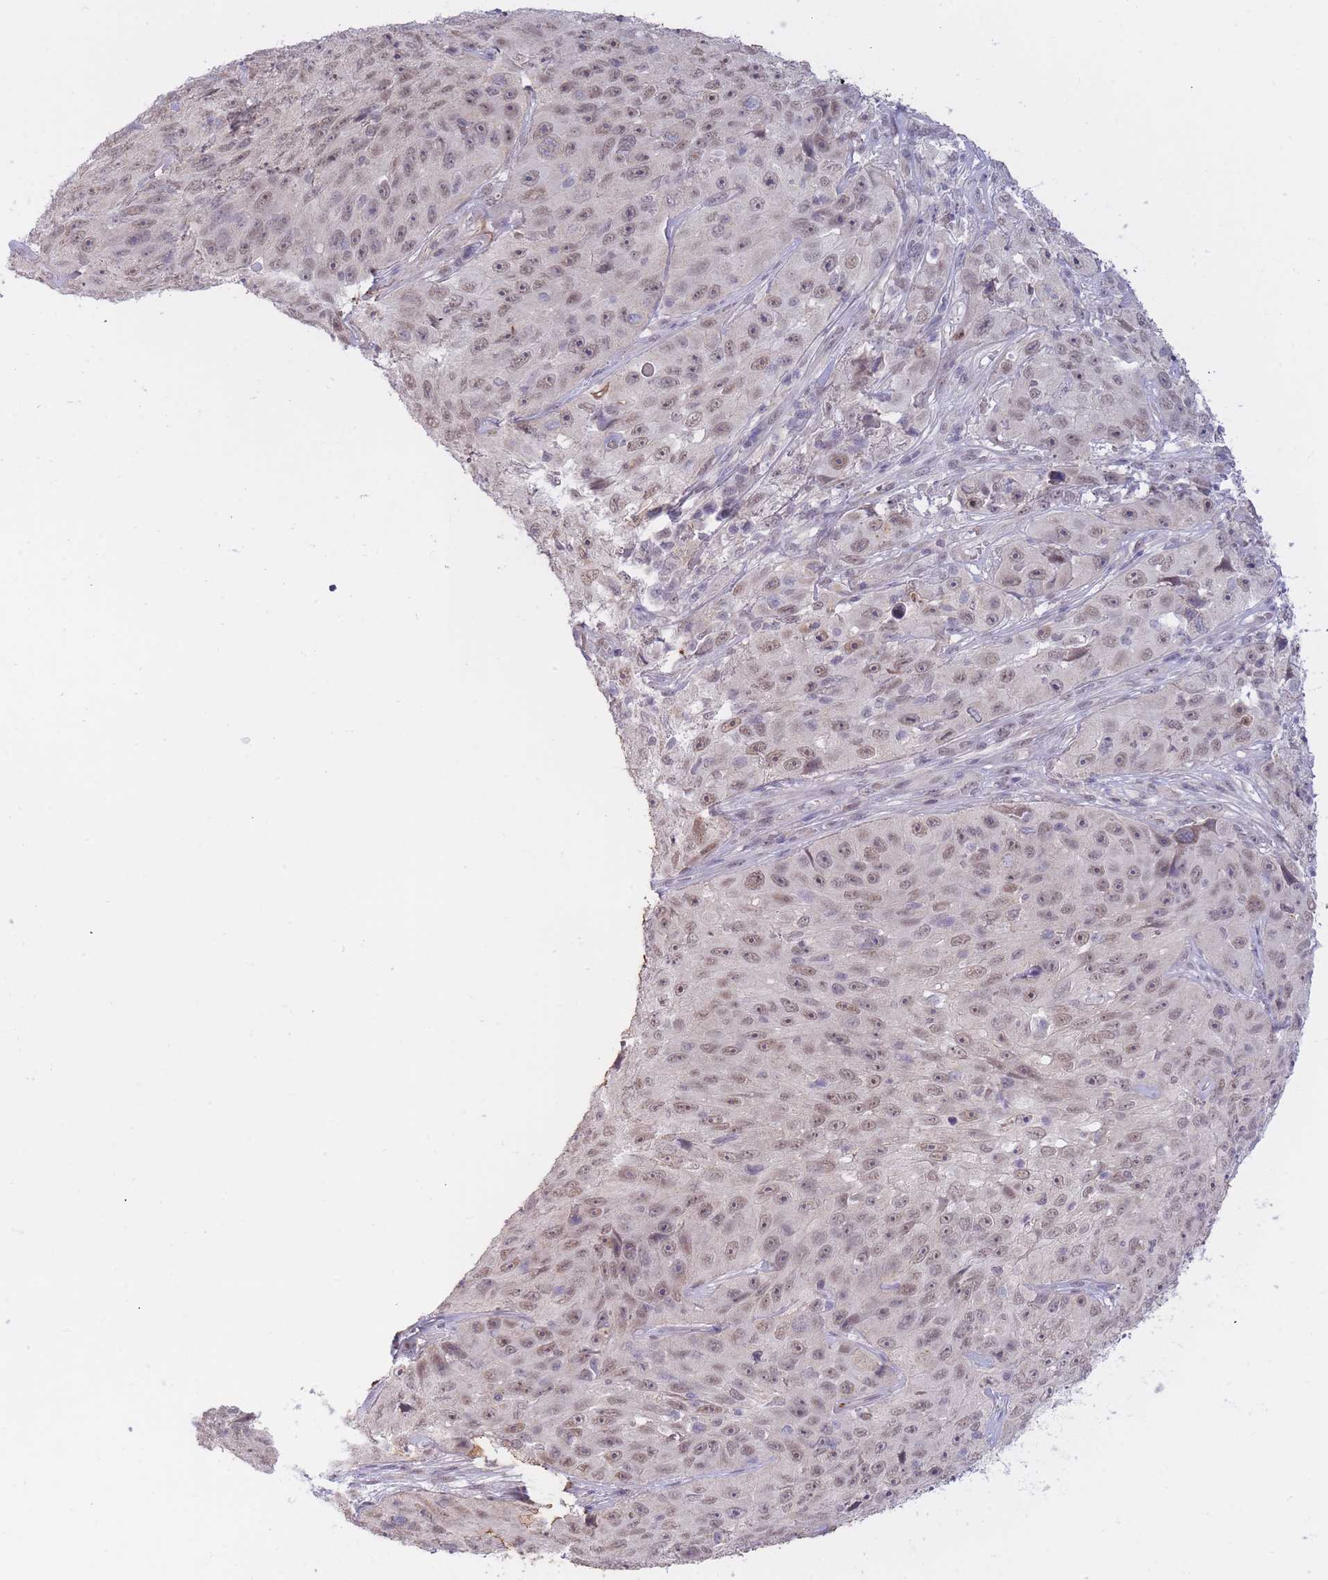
{"staining": {"intensity": "weak", "quantity": ">75%", "location": "nuclear"}, "tissue": "skin cancer", "cell_type": "Tumor cells", "image_type": "cancer", "snomed": [{"axis": "morphology", "description": "Squamous cell carcinoma, NOS"}, {"axis": "topography", "description": "Skin"}], "caption": "The micrograph shows staining of skin cancer, revealing weak nuclear protein staining (brown color) within tumor cells. The staining was performed using DAB, with brown indicating positive protein expression. Nuclei are stained blue with hematoxylin.", "gene": "GOLGA6L25", "patient": {"sex": "female", "age": 87}}